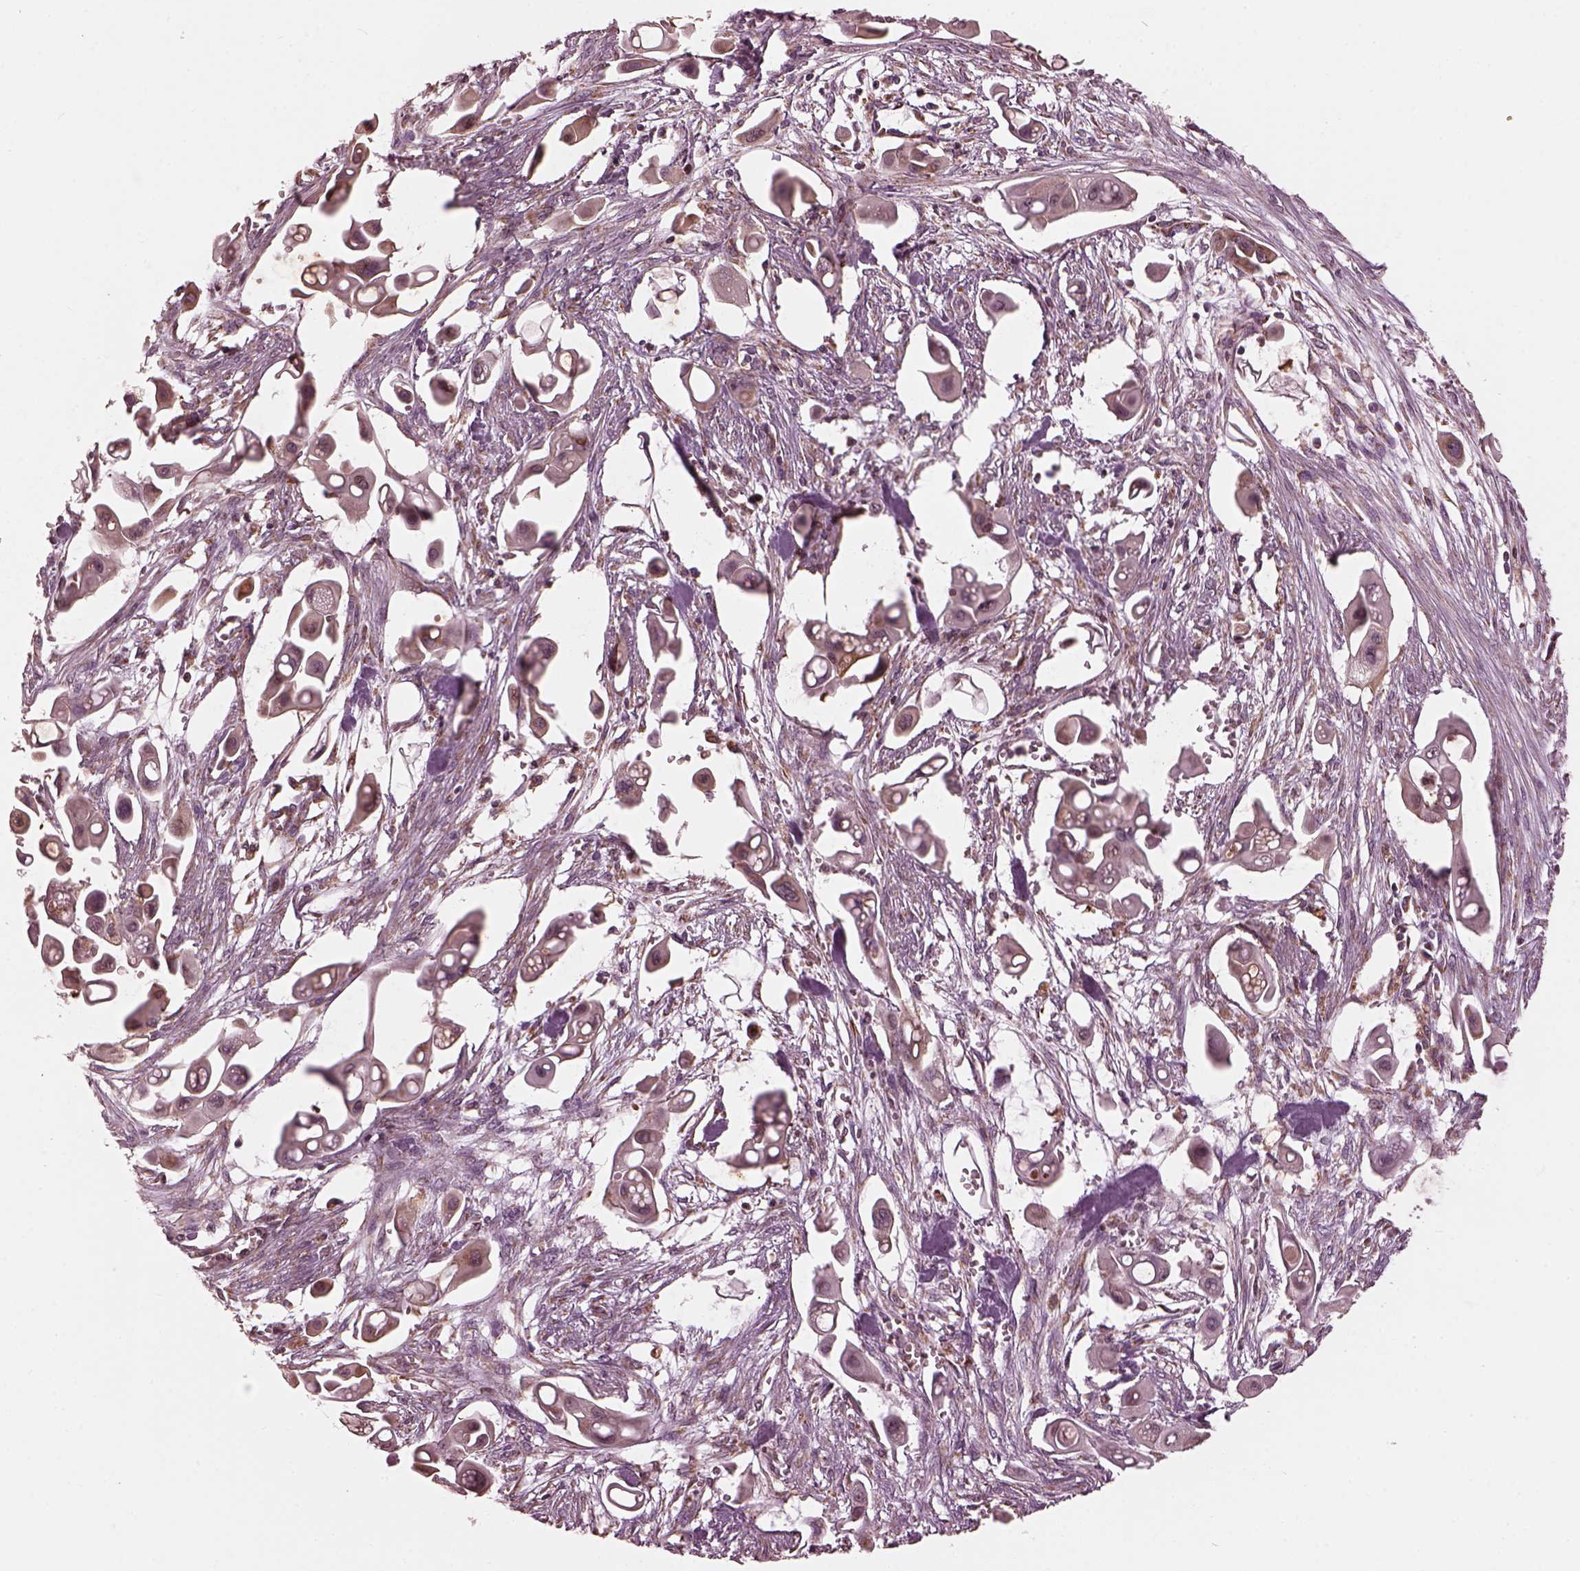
{"staining": {"intensity": "weak", "quantity": "25%-75%", "location": "cytoplasmic/membranous"}, "tissue": "pancreatic cancer", "cell_type": "Tumor cells", "image_type": "cancer", "snomed": [{"axis": "morphology", "description": "Adenocarcinoma, NOS"}, {"axis": "topography", "description": "Pancreas"}], "caption": "Pancreatic cancer (adenocarcinoma) stained for a protein (brown) demonstrates weak cytoplasmic/membranous positive expression in about 25%-75% of tumor cells.", "gene": "NDUFB10", "patient": {"sex": "male", "age": 50}}